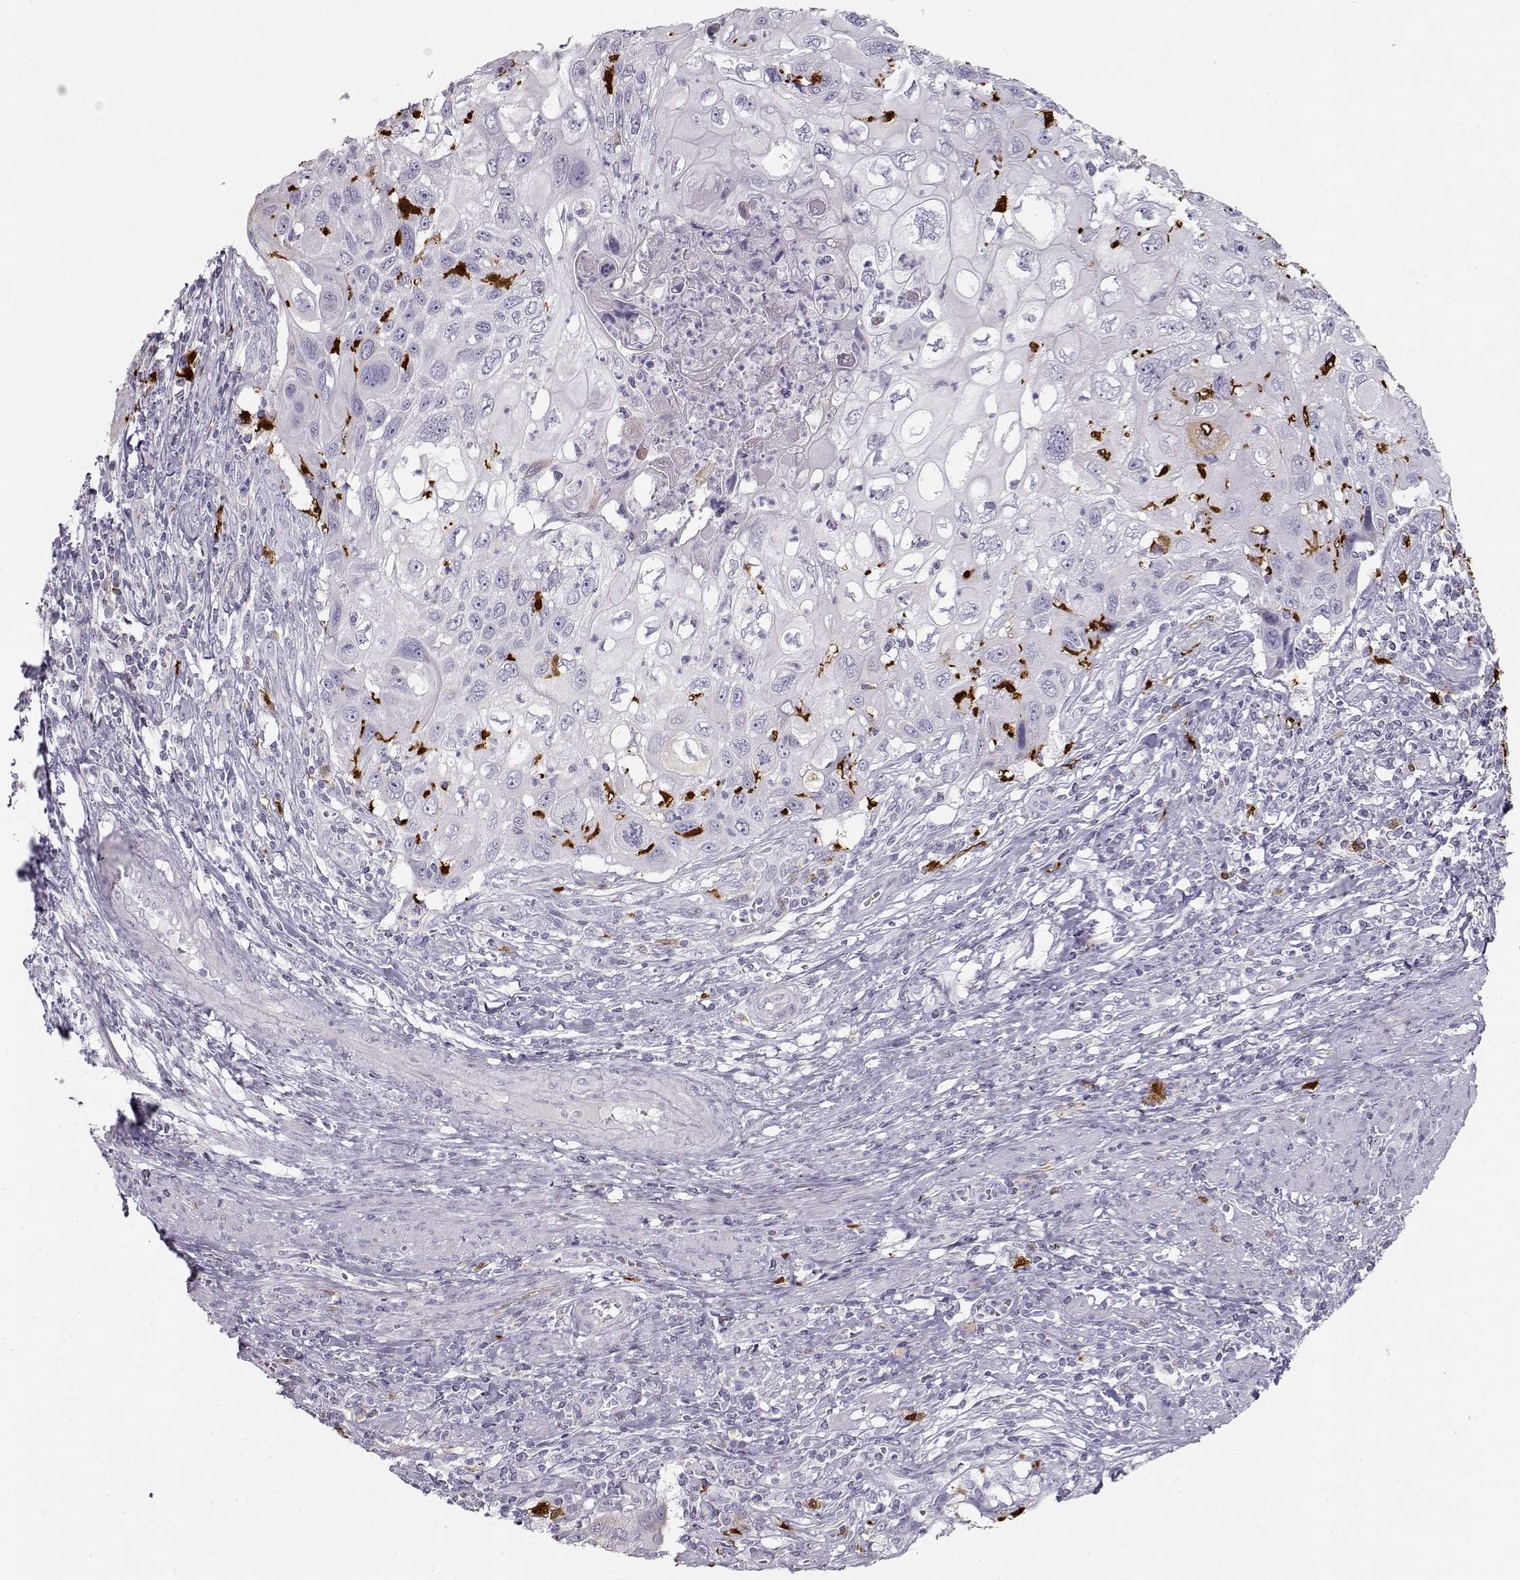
{"staining": {"intensity": "negative", "quantity": "none", "location": "none"}, "tissue": "cervical cancer", "cell_type": "Tumor cells", "image_type": "cancer", "snomed": [{"axis": "morphology", "description": "Squamous cell carcinoma, NOS"}, {"axis": "topography", "description": "Cervix"}], "caption": "Immunohistochemistry histopathology image of human cervical cancer (squamous cell carcinoma) stained for a protein (brown), which shows no staining in tumor cells.", "gene": "S100B", "patient": {"sex": "female", "age": 70}}